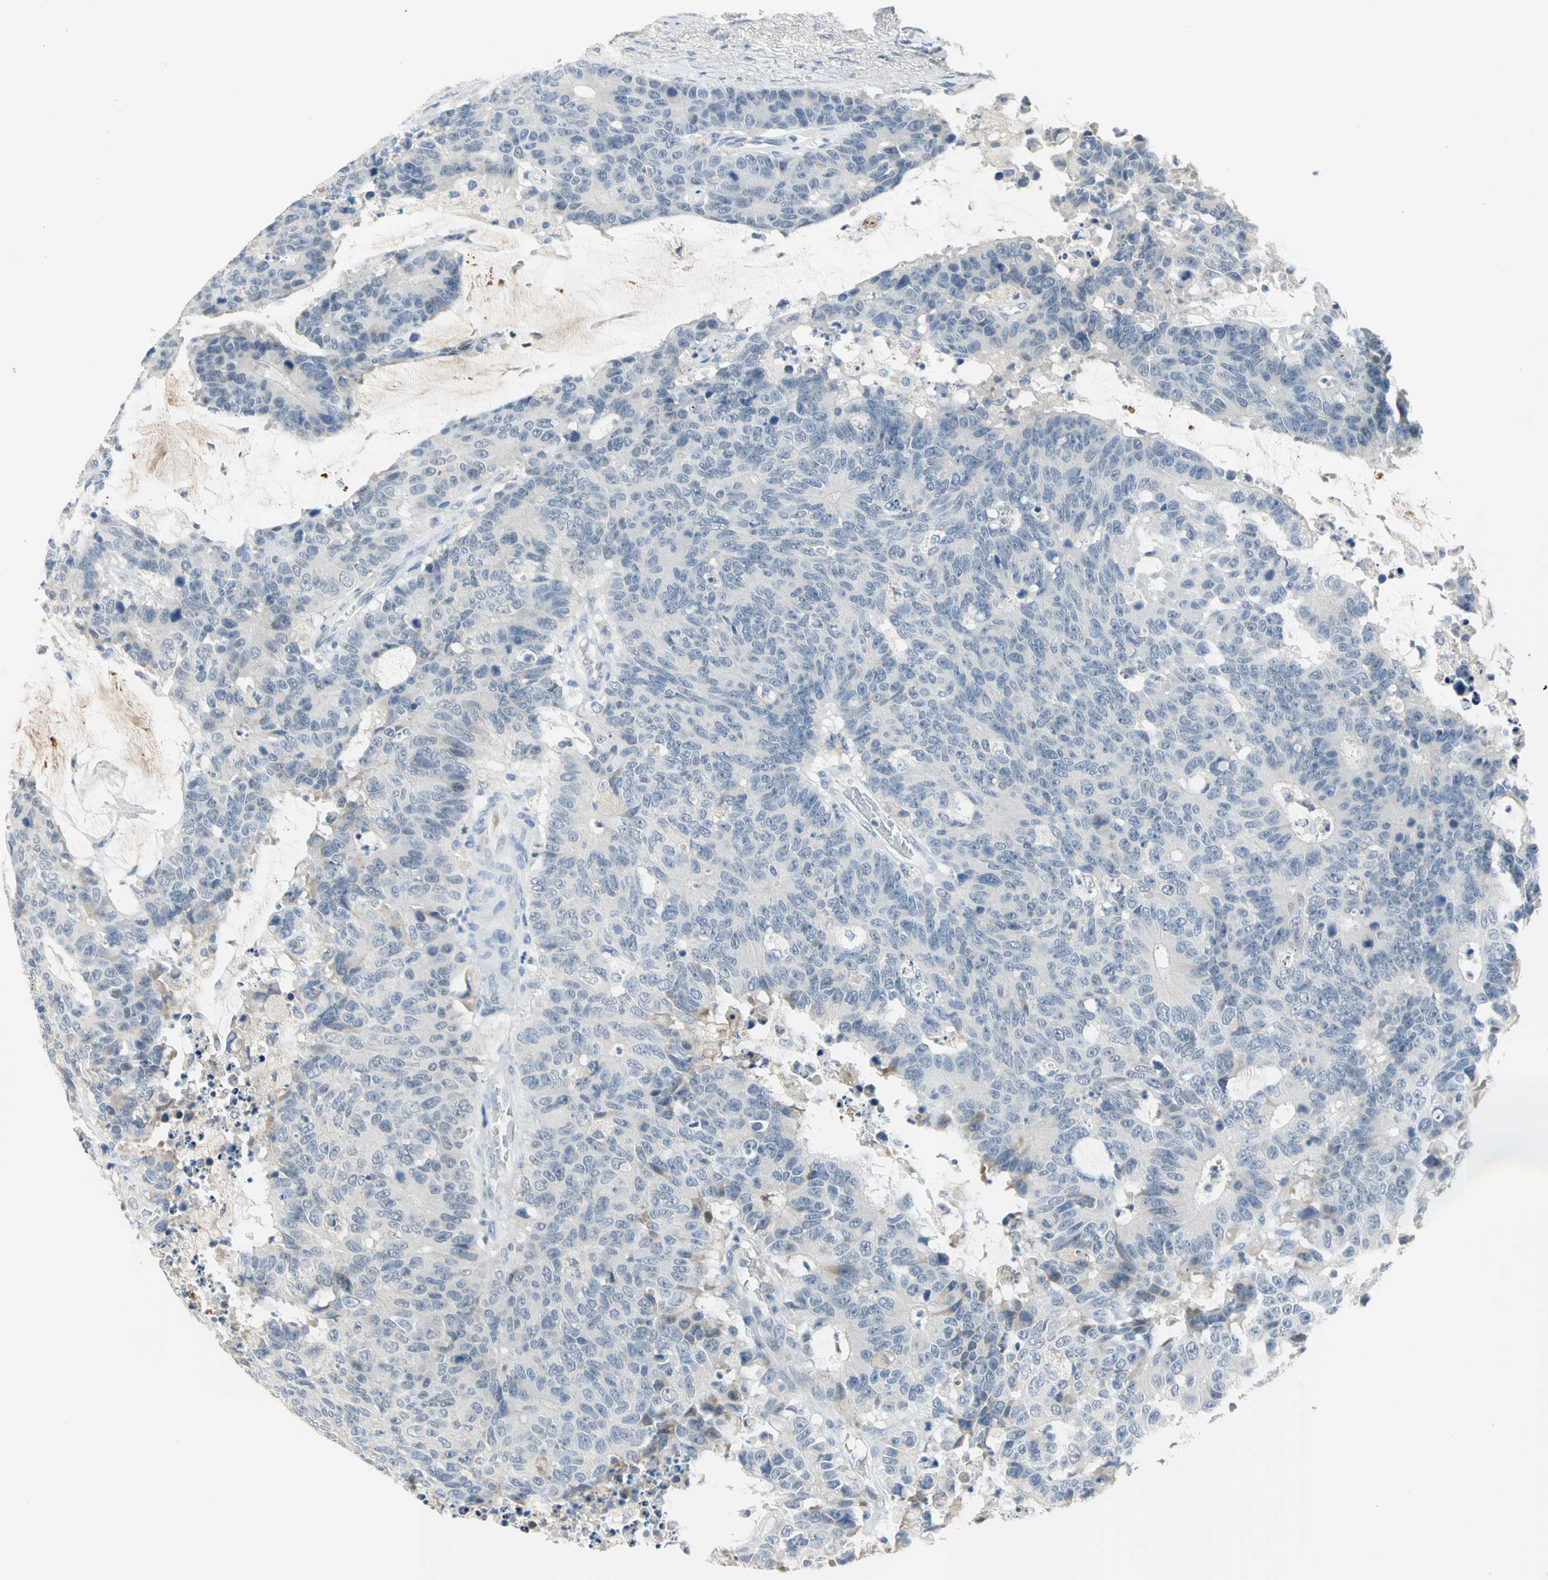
{"staining": {"intensity": "negative", "quantity": "none", "location": "none"}, "tissue": "colorectal cancer", "cell_type": "Tumor cells", "image_type": "cancer", "snomed": [{"axis": "morphology", "description": "Adenocarcinoma, NOS"}, {"axis": "topography", "description": "Colon"}], "caption": "The immunohistochemistry image has no significant expression in tumor cells of adenocarcinoma (colorectal) tissue.", "gene": "ZIC1", "patient": {"sex": "female", "age": 86}}